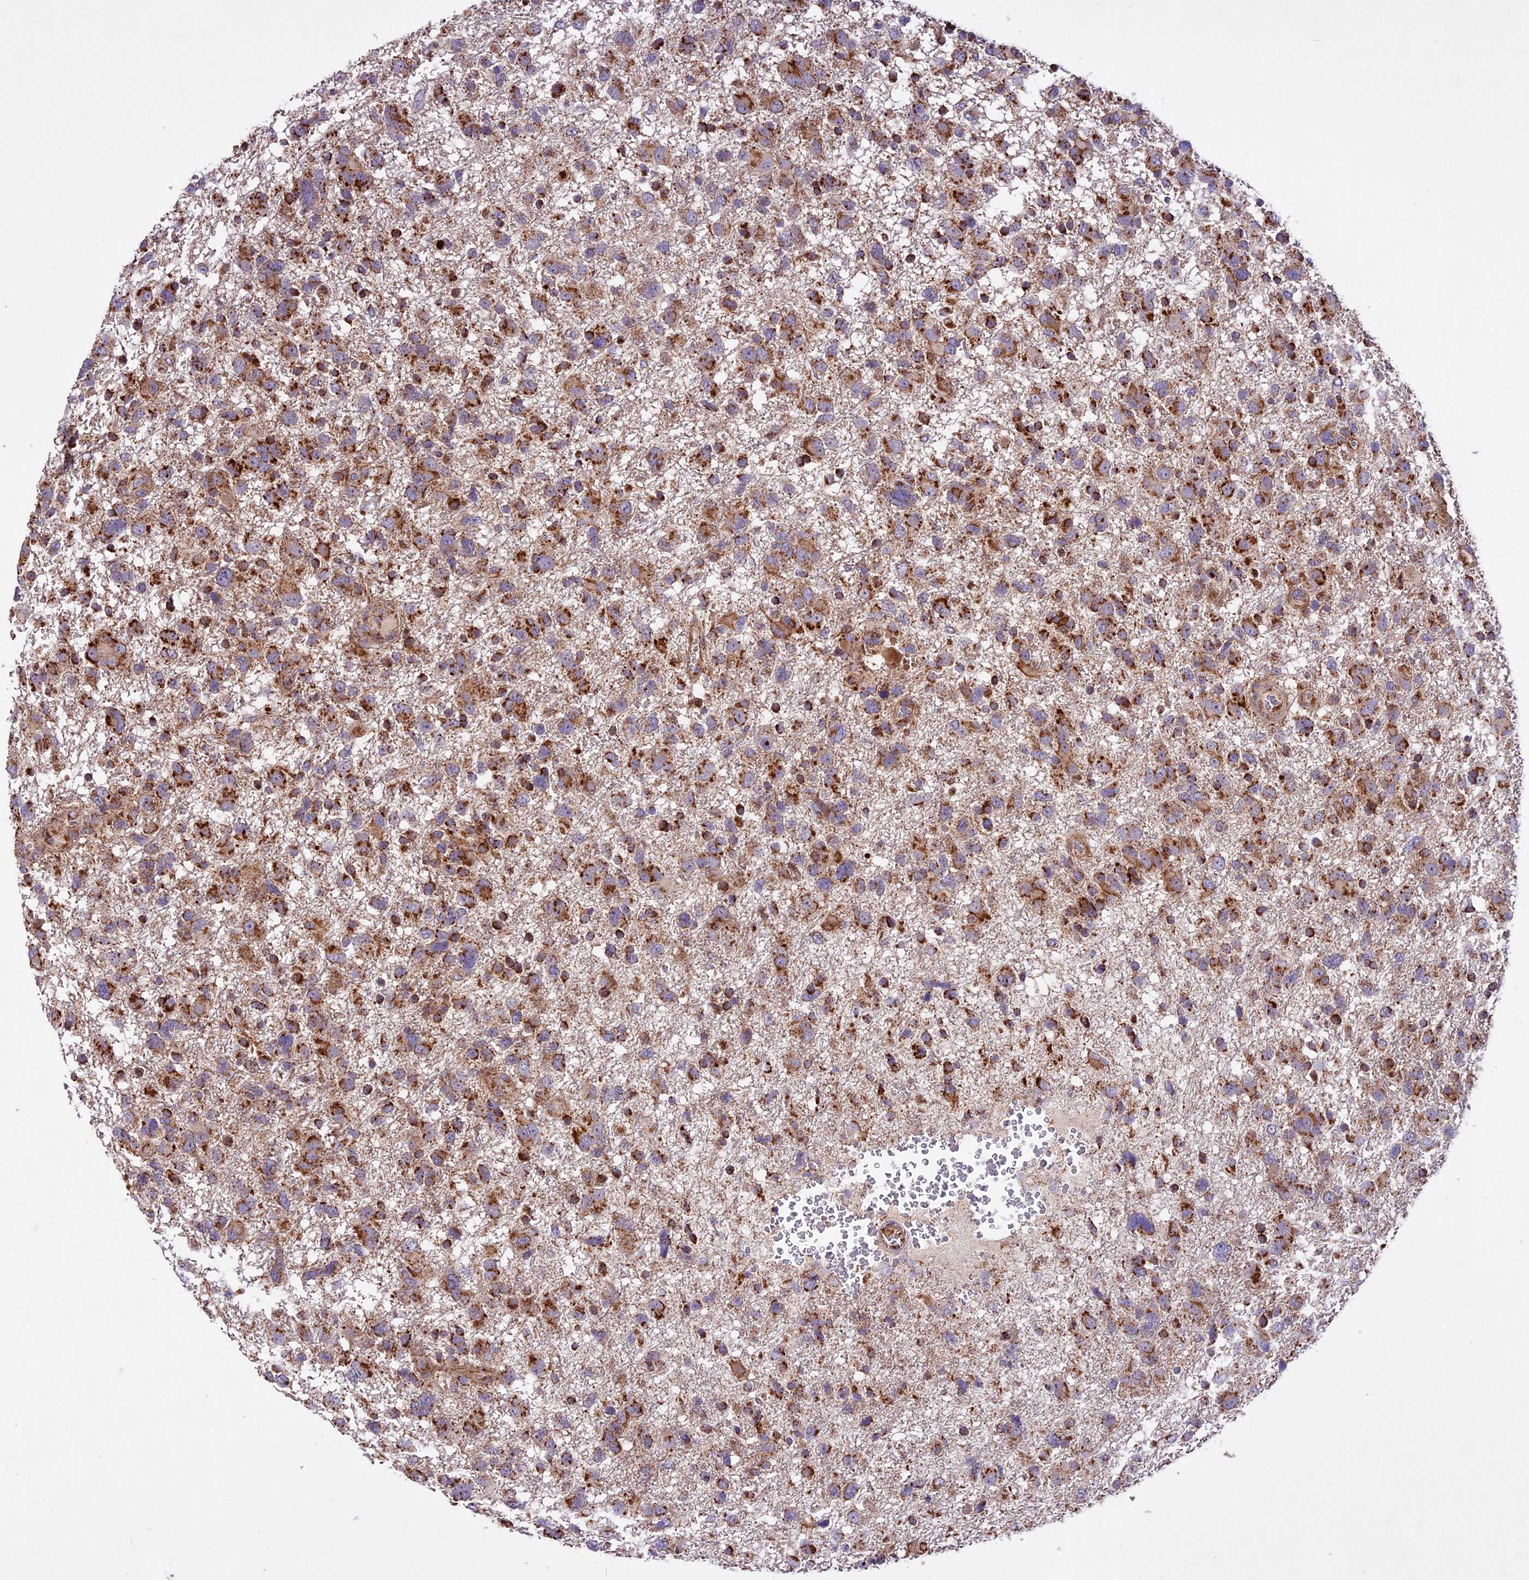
{"staining": {"intensity": "strong", "quantity": ">75%", "location": "cytoplasmic/membranous"}, "tissue": "glioma", "cell_type": "Tumor cells", "image_type": "cancer", "snomed": [{"axis": "morphology", "description": "Glioma, malignant, High grade"}, {"axis": "topography", "description": "Brain"}], "caption": "Immunohistochemistry (IHC) (DAB) staining of high-grade glioma (malignant) reveals strong cytoplasmic/membranous protein staining in about >75% of tumor cells.", "gene": "NDUFA8", "patient": {"sex": "male", "age": 61}}